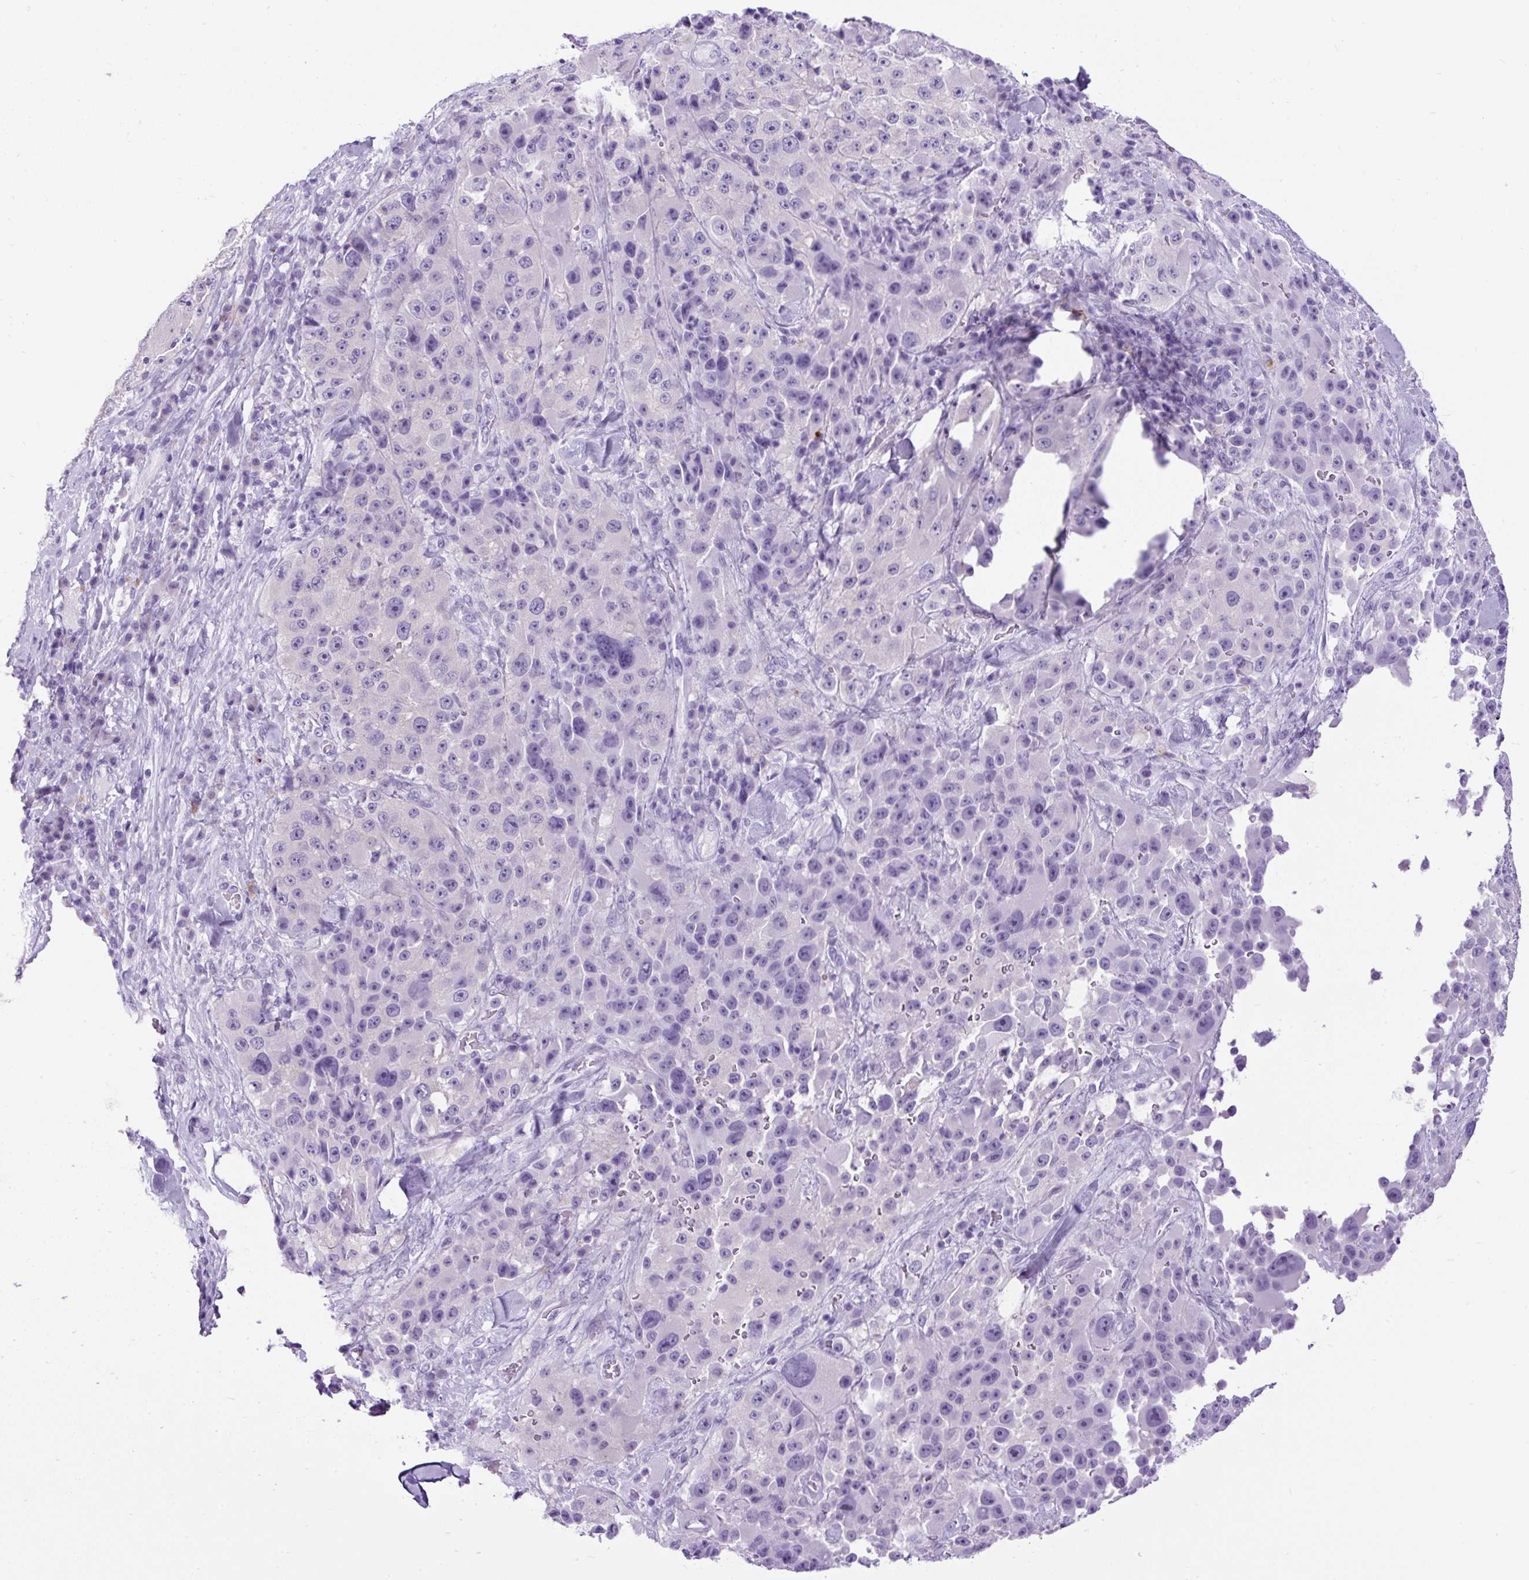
{"staining": {"intensity": "negative", "quantity": "none", "location": "none"}, "tissue": "melanoma", "cell_type": "Tumor cells", "image_type": "cancer", "snomed": [{"axis": "morphology", "description": "Malignant melanoma, Metastatic site"}, {"axis": "topography", "description": "Lymph node"}], "caption": "The image reveals no staining of tumor cells in melanoma.", "gene": "PDIA2", "patient": {"sex": "male", "age": 62}}